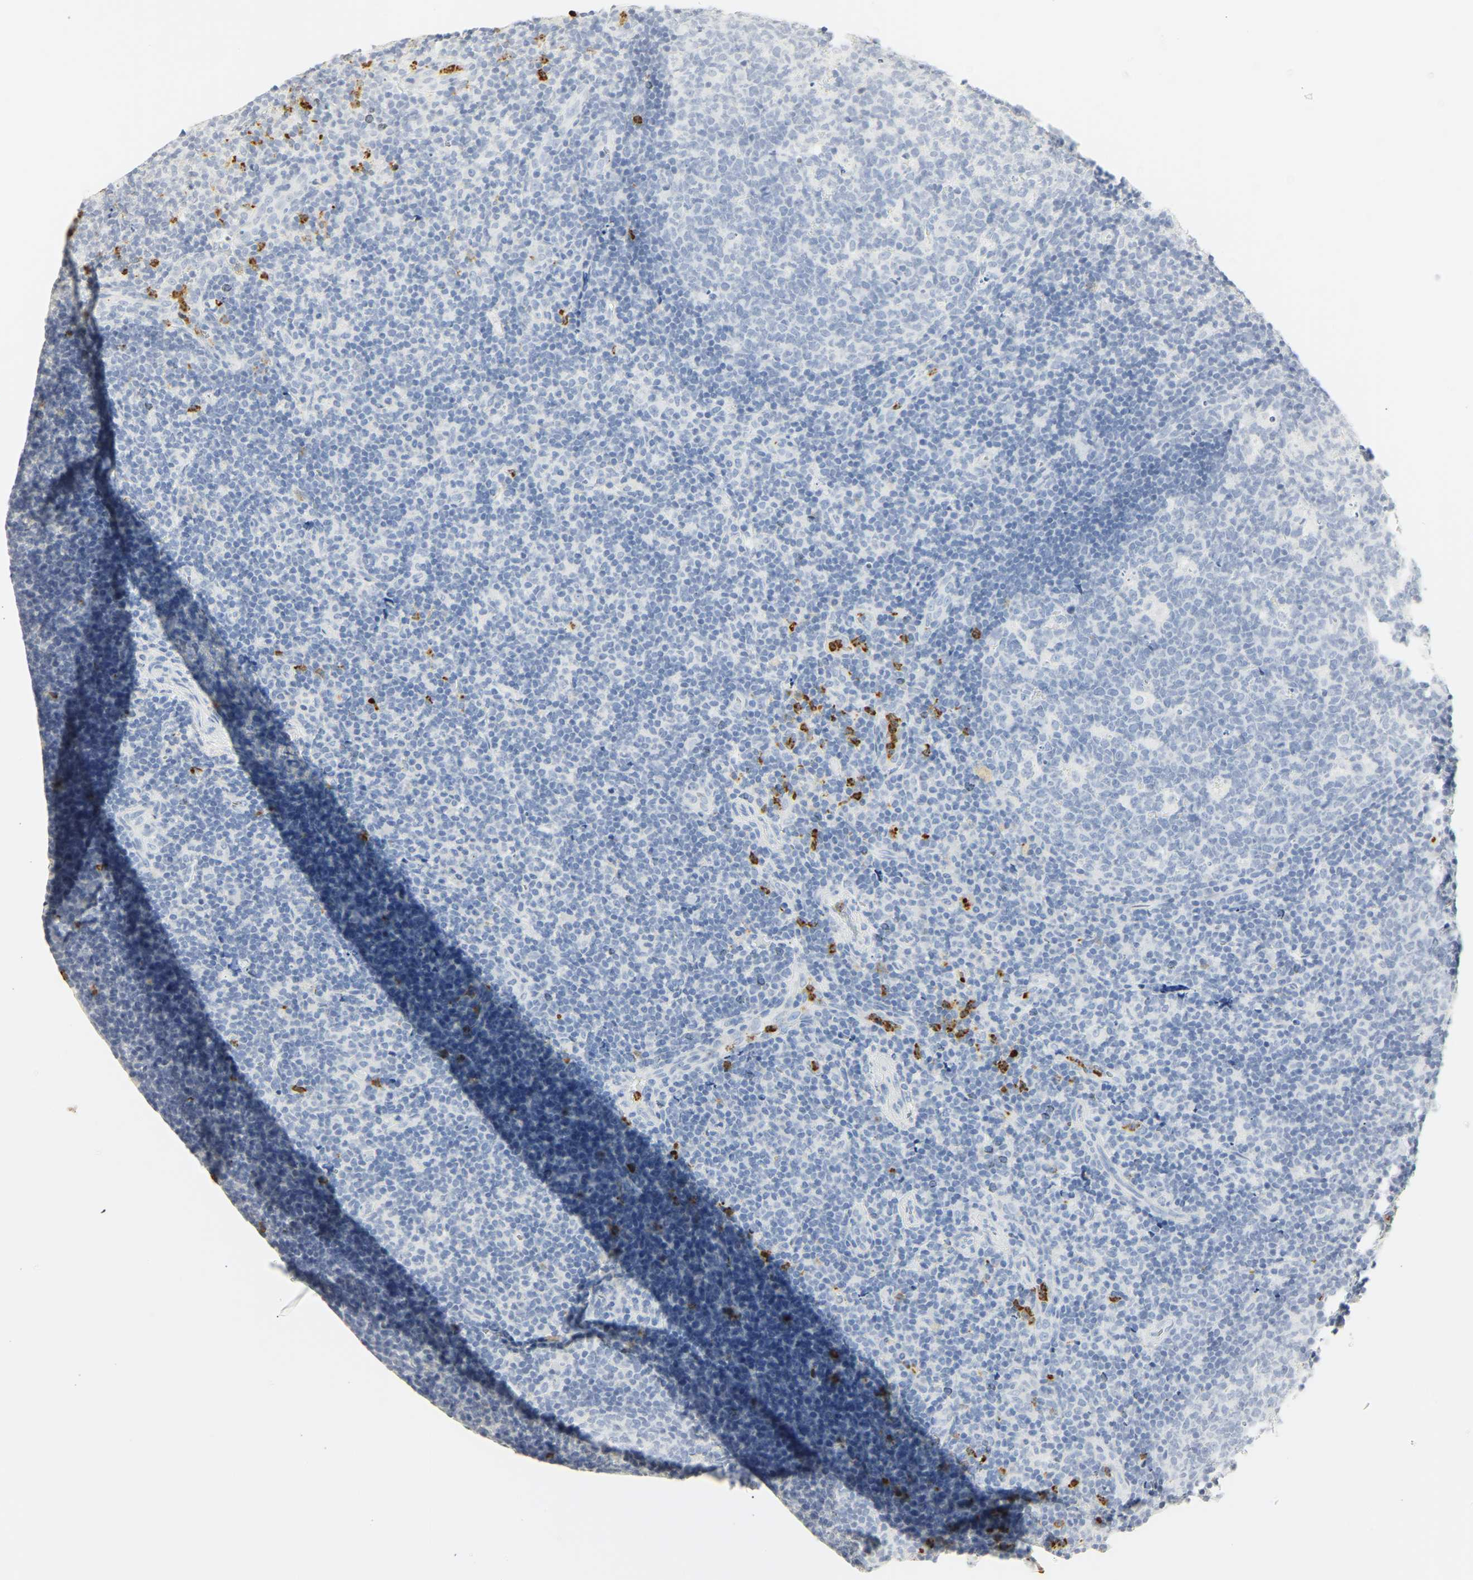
{"staining": {"intensity": "negative", "quantity": "none", "location": "none"}, "tissue": "tonsil", "cell_type": "Germinal center cells", "image_type": "normal", "snomed": [{"axis": "morphology", "description": "Normal tissue, NOS"}, {"axis": "topography", "description": "Tonsil"}], "caption": "Human tonsil stained for a protein using immunohistochemistry (IHC) demonstrates no expression in germinal center cells.", "gene": "MPO", "patient": {"sex": "female", "age": 40}}